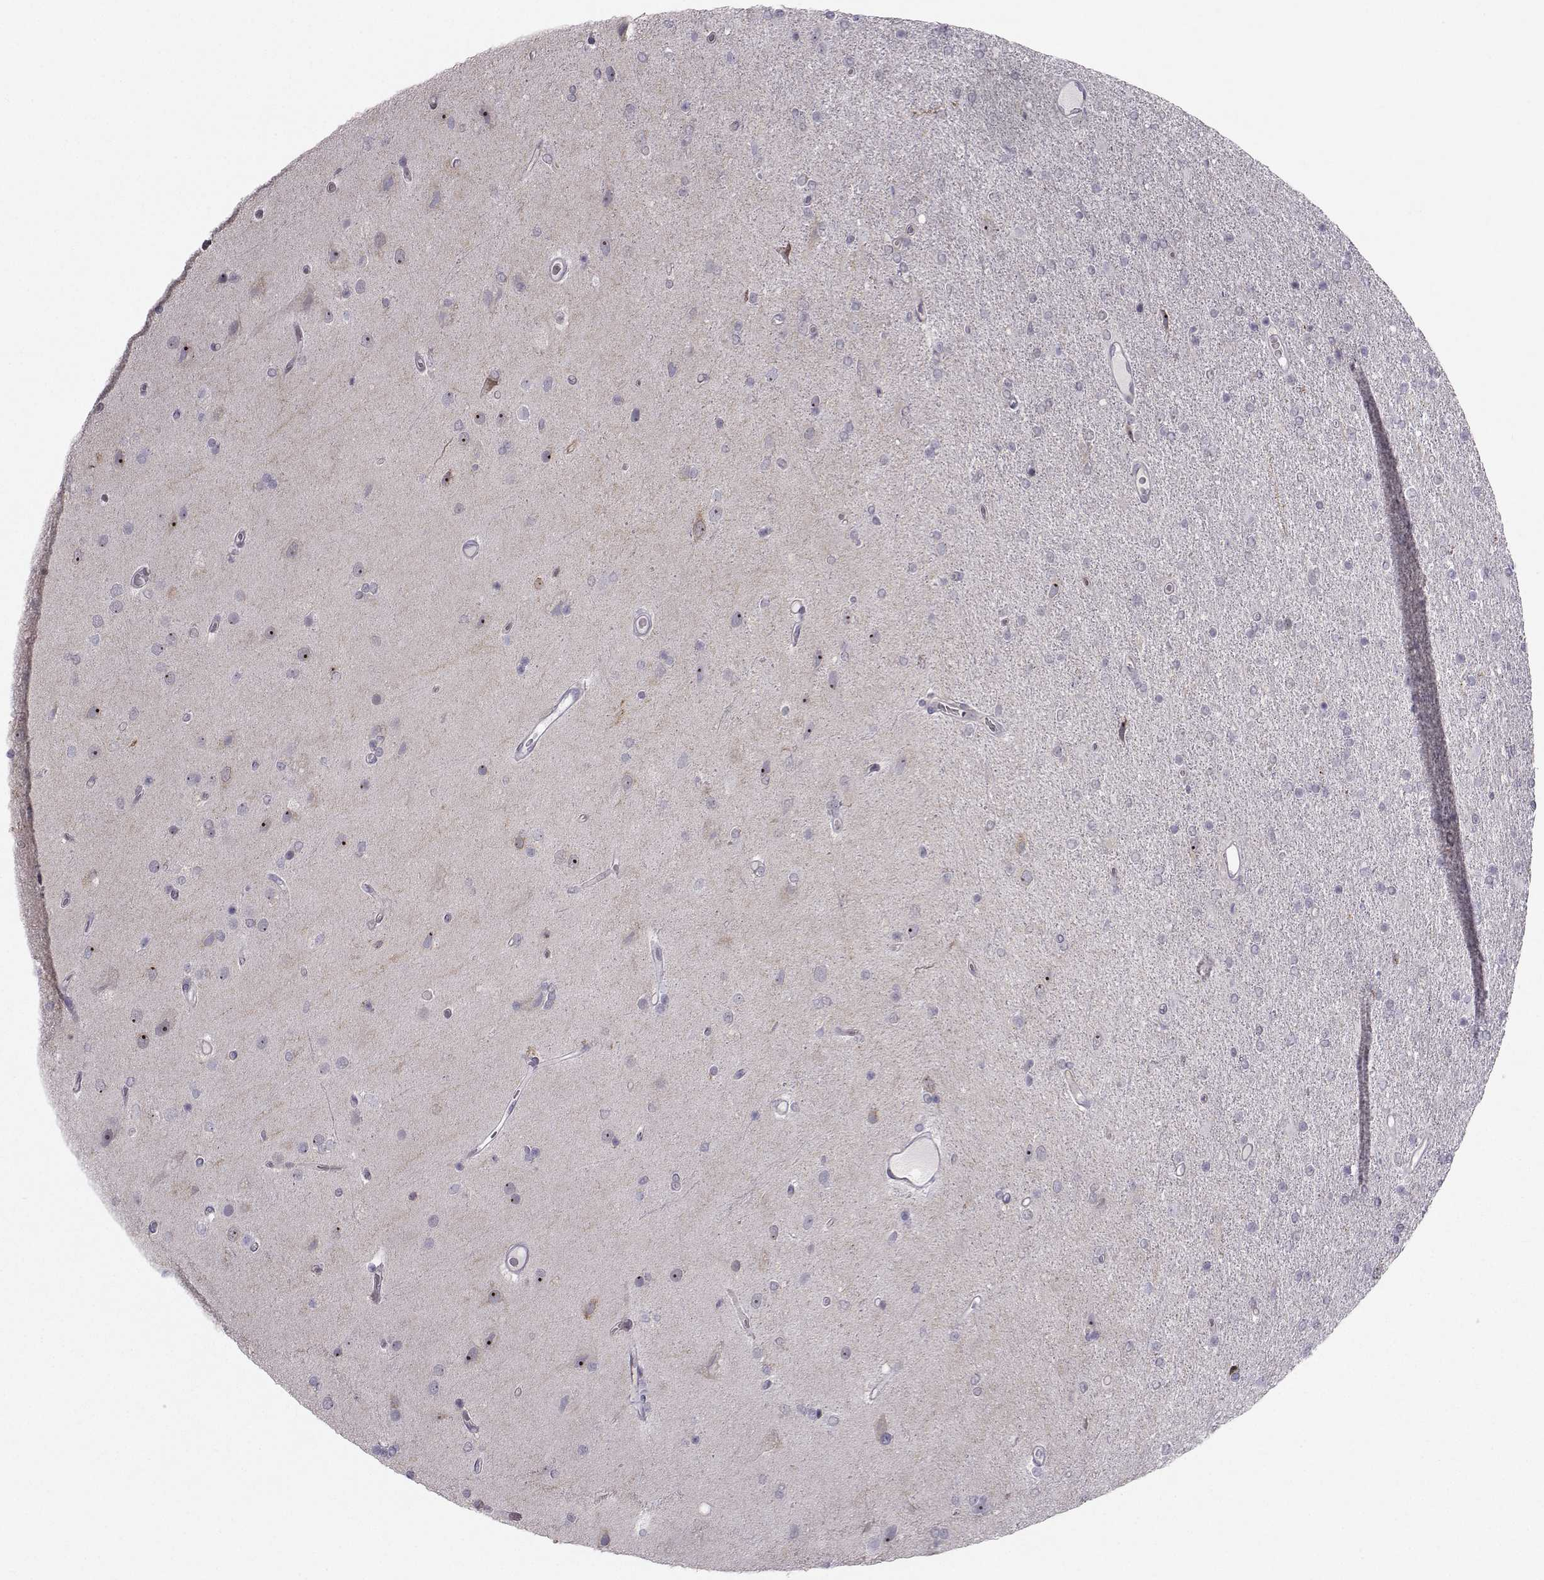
{"staining": {"intensity": "negative", "quantity": "none", "location": "none"}, "tissue": "glioma", "cell_type": "Tumor cells", "image_type": "cancer", "snomed": [{"axis": "morphology", "description": "Glioma, malignant, High grade"}, {"axis": "topography", "description": "Cerebral cortex"}], "caption": "Micrograph shows no significant protein expression in tumor cells of glioma.", "gene": "LRP8", "patient": {"sex": "male", "age": 70}}